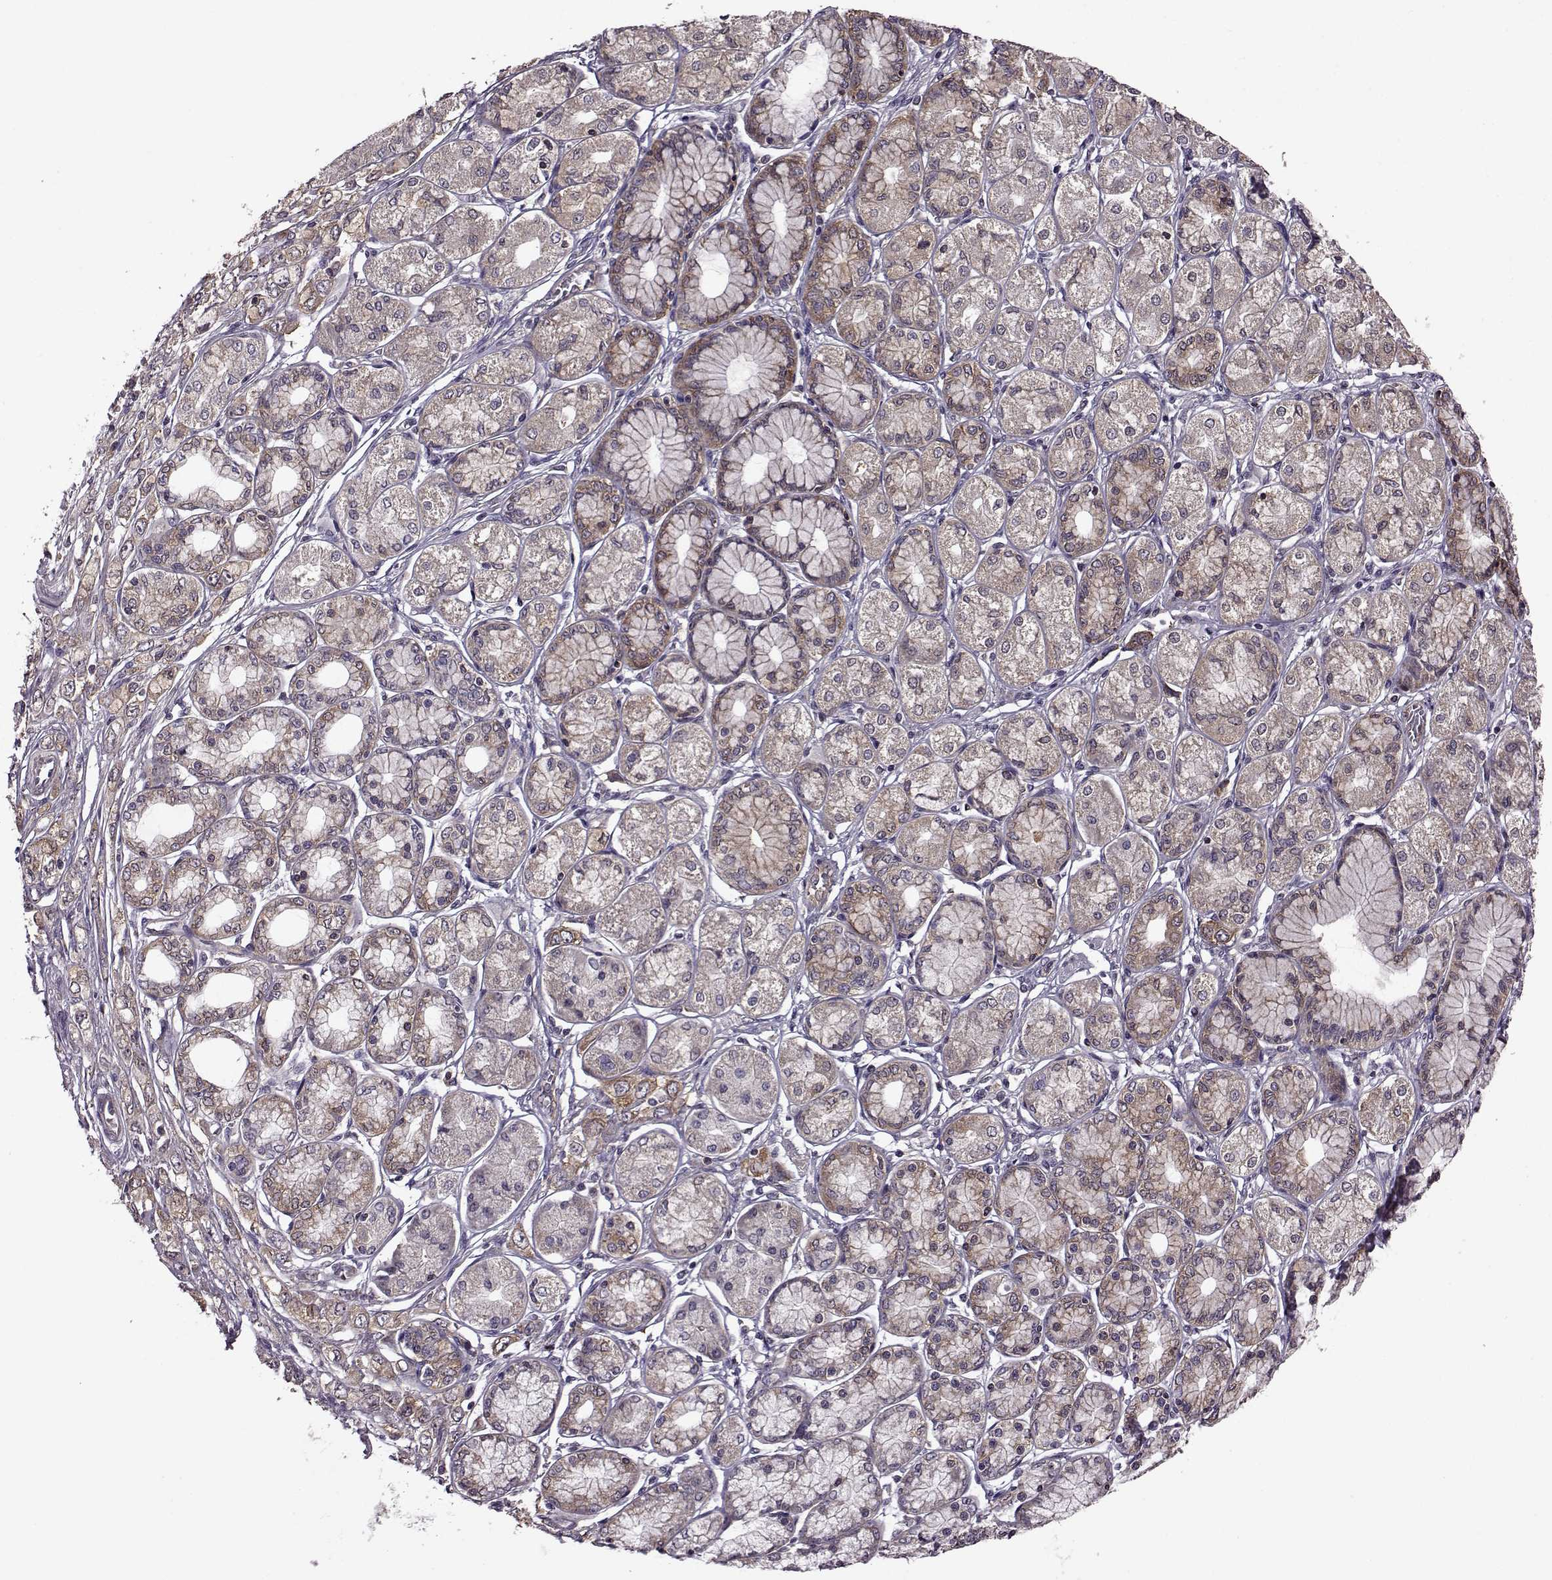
{"staining": {"intensity": "strong", "quantity": "<25%", "location": "cytoplasmic/membranous"}, "tissue": "stomach cancer", "cell_type": "Tumor cells", "image_type": "cancer", "snomed": [{"axis": "morphology", "description": "Normal tissue, NOS"}, {"axis": "morphology", "description": "Adenocarcinoma, NOS"}, {"axis": "morphology", "description": "Adenocarcinoma, High grade"}, {"axis": "topography", "description": "Stomach, upper"}, {"axis": "topography", "description": "Stomach"}], "caption": "Tumor cells reveal medium levels of strong cytoplasmic/membranous staining in approximately <25% of cells in human stomach cancer (adenocarcinoma (high-grade)).", "gene": "URI1", "patient": {"sex": "female", "age": 65}}